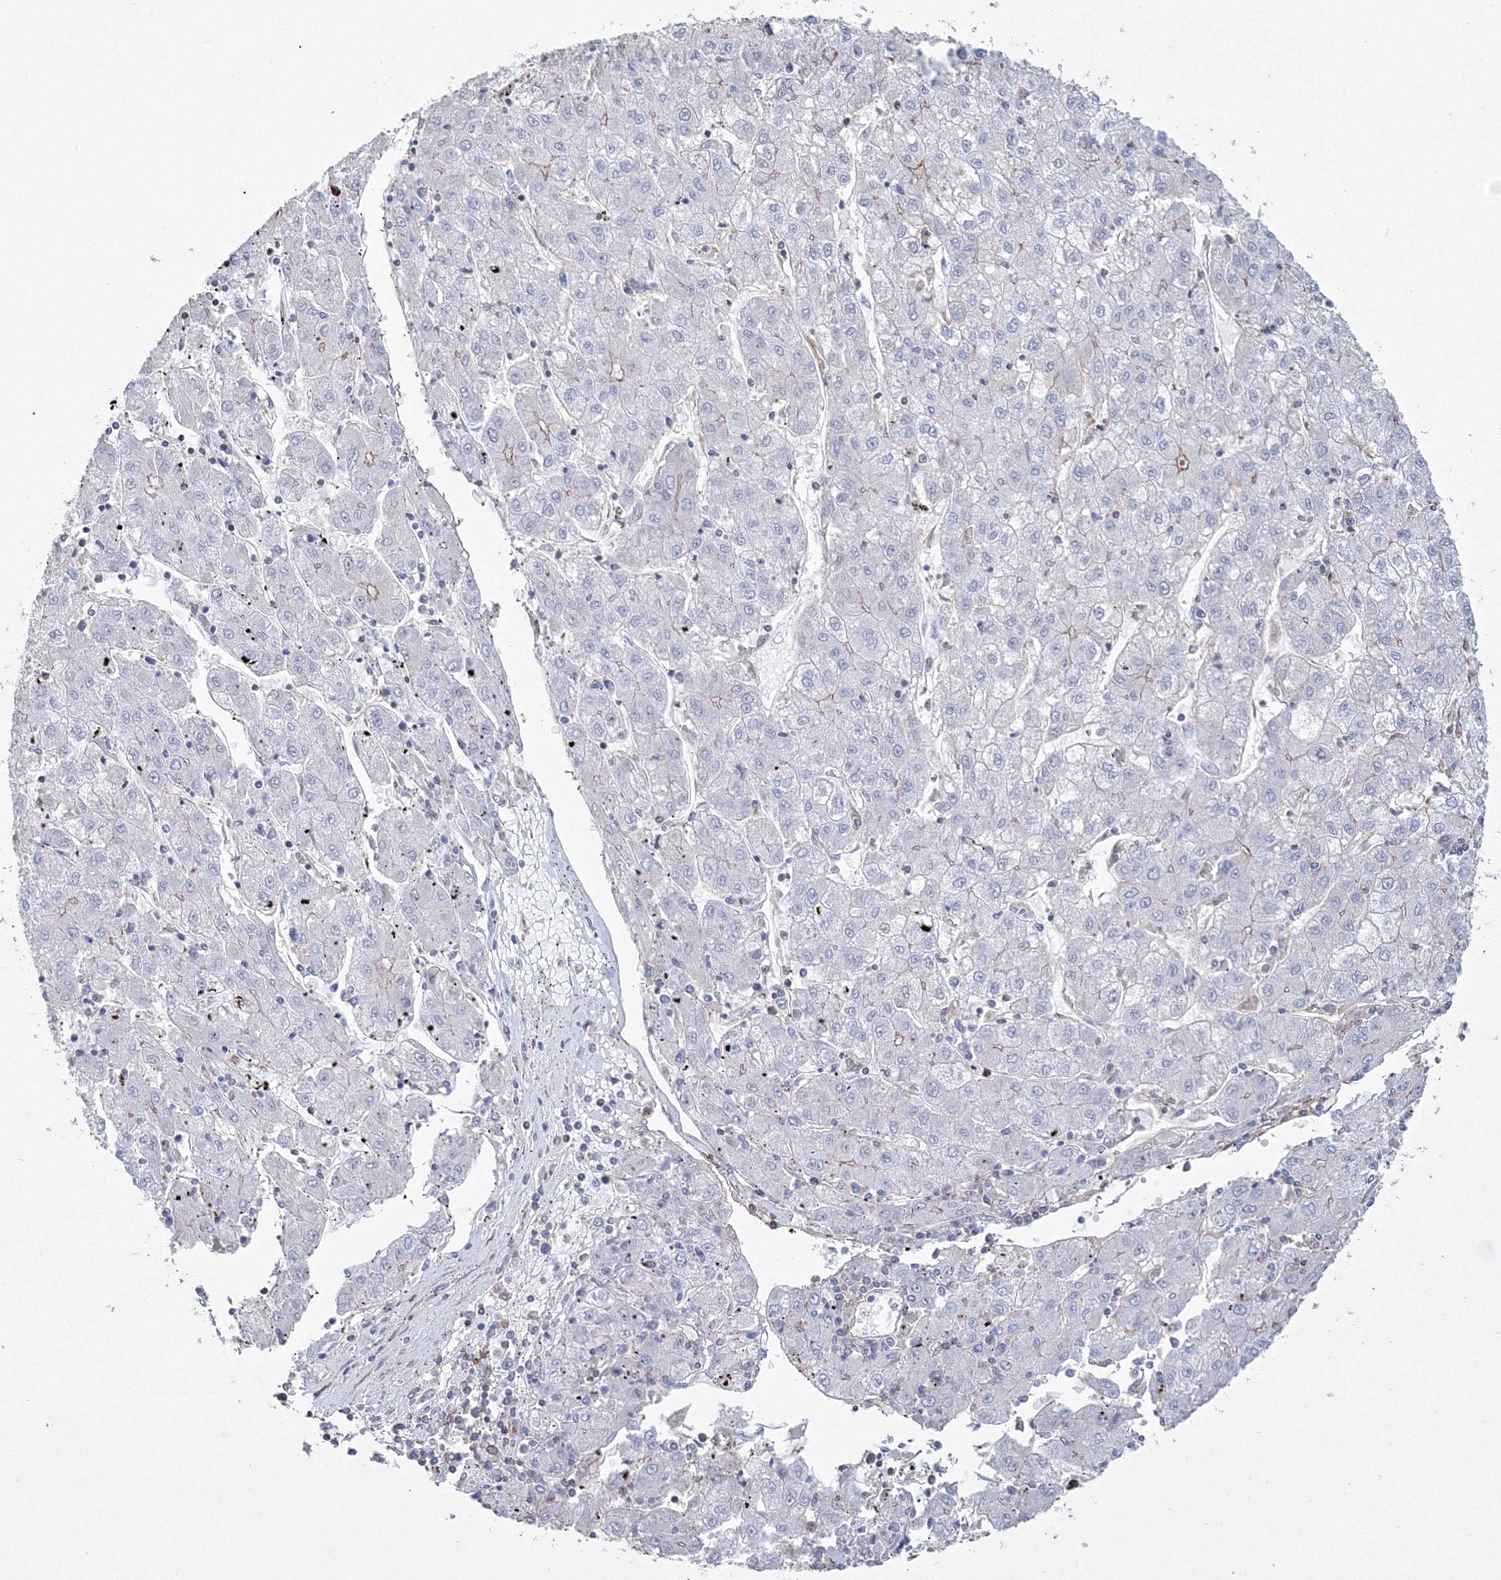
{"staining": {"intensity": "negative", "quantity": "none", "location": "none"}, "tissue": "liver cancer", "cell_type": "Tumor cells", "image_type": "cancer", "snomed": [{"axis": "morphology", "description": "Carcinoma, Hepatocellular, NOS"}, {"axis": "topography", "description": "Liver"}], "caption": "This is an IHC micrograph of human hepatocellular carcinoma (liver). There is no expression in tumor cells.", "gene": "GPR82", "patient": {"sex": "male", "age": 72}}